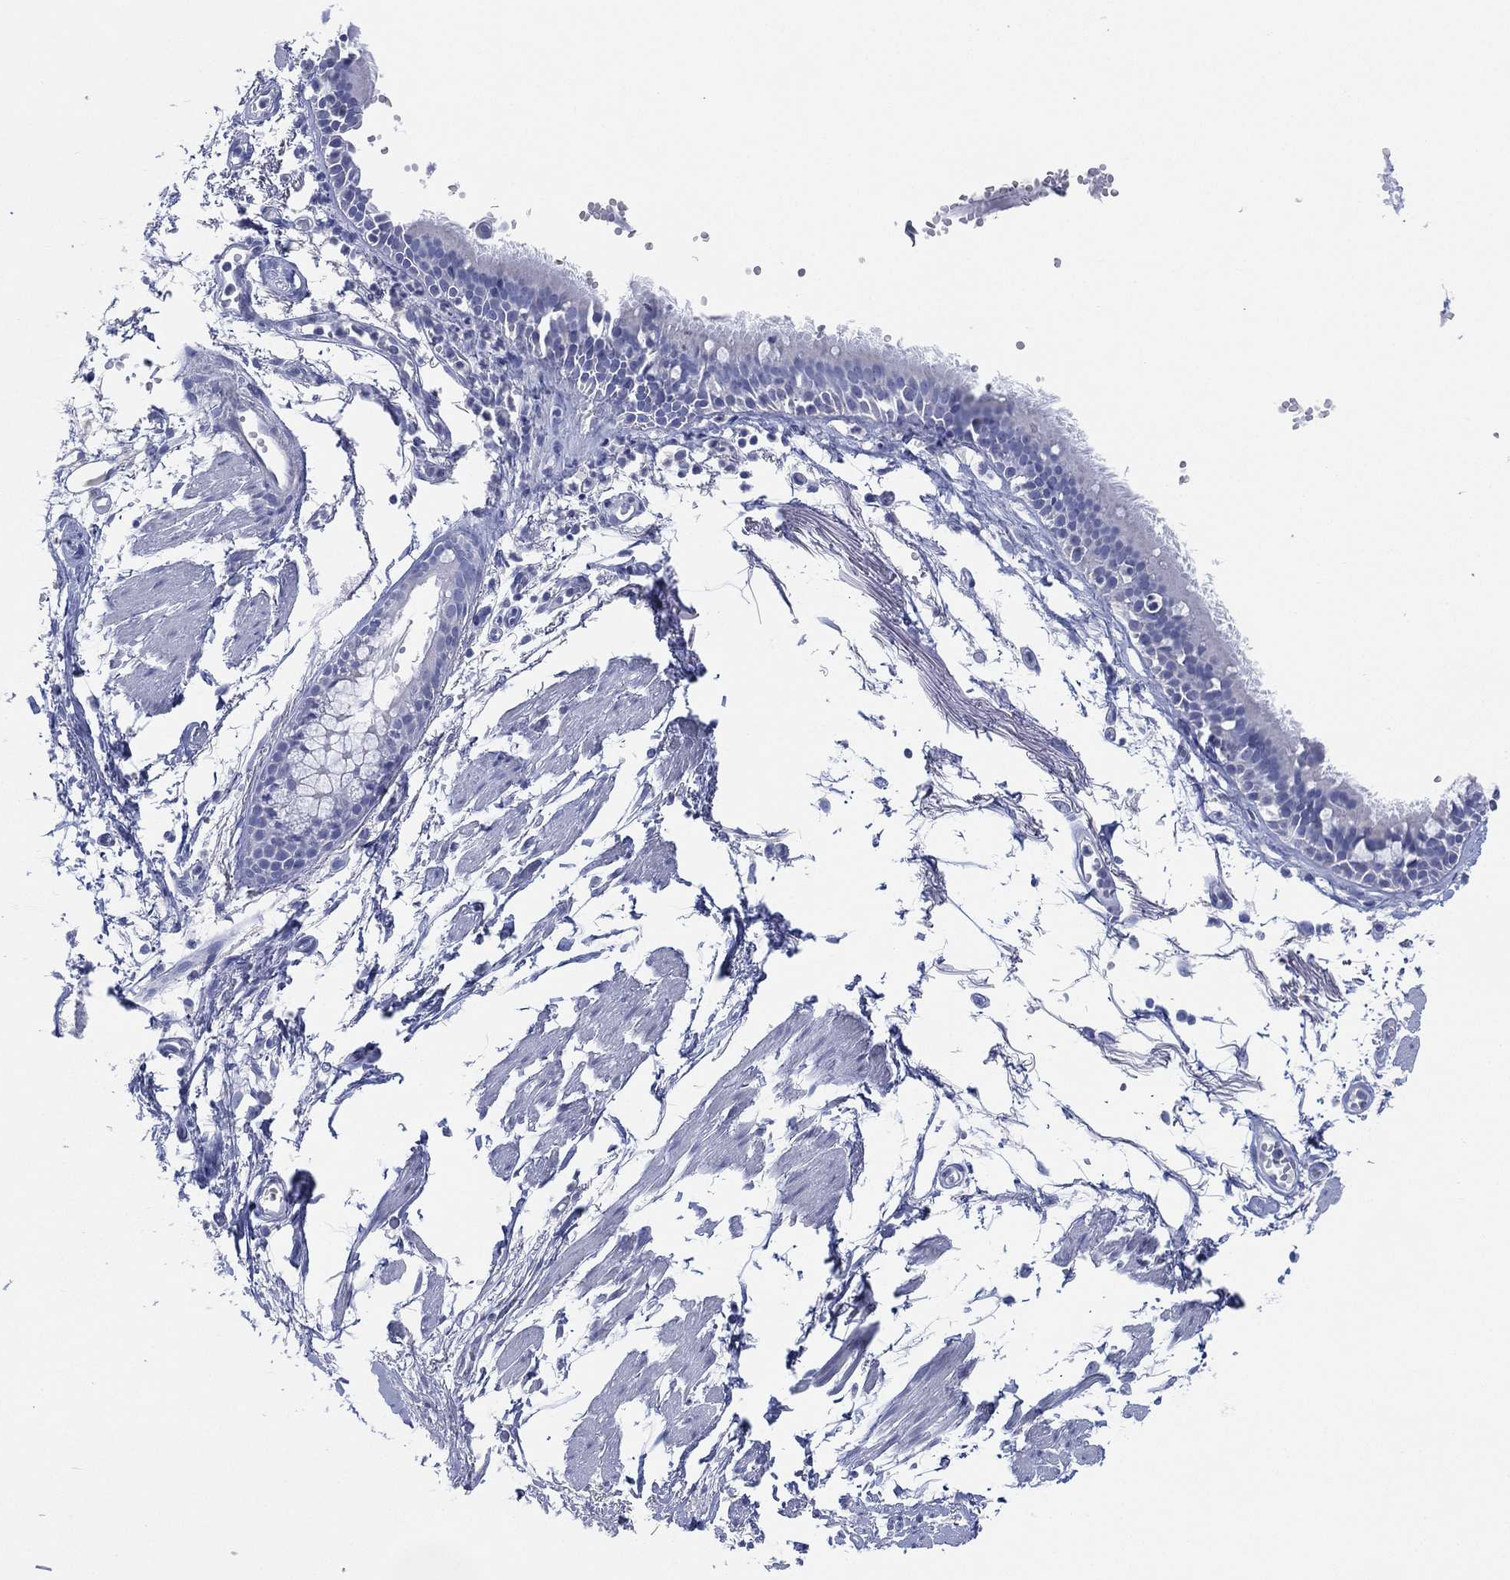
{"staining": {"intensity": "negative", "quantity": "none", "location": "none"}, "tissue": "soft tissue", "cell_type": "Fibroblasts", "image_type": "normal", "snomed": [{"axis": "morphology", "description": "Normal tissue, NOS"}, {"axis": "morphology", "description": "Squamous cell carcinoma, NOS"}, {"axis": "topography", "description": "Cartilage tissue"}, {"axis": "topography", "description": "Lung"}], "caption": "Soft tissue was stained to show a protein in brown. There is no significant expression in fibroblasts. Brightfield microscopy of immunohistochemistry (IHC) stained with DAB (brown) and hematoxylin (blue), captured at high magnification.", "gene": "ADAD2", "patient": {"sex": "male", "age": 66}}